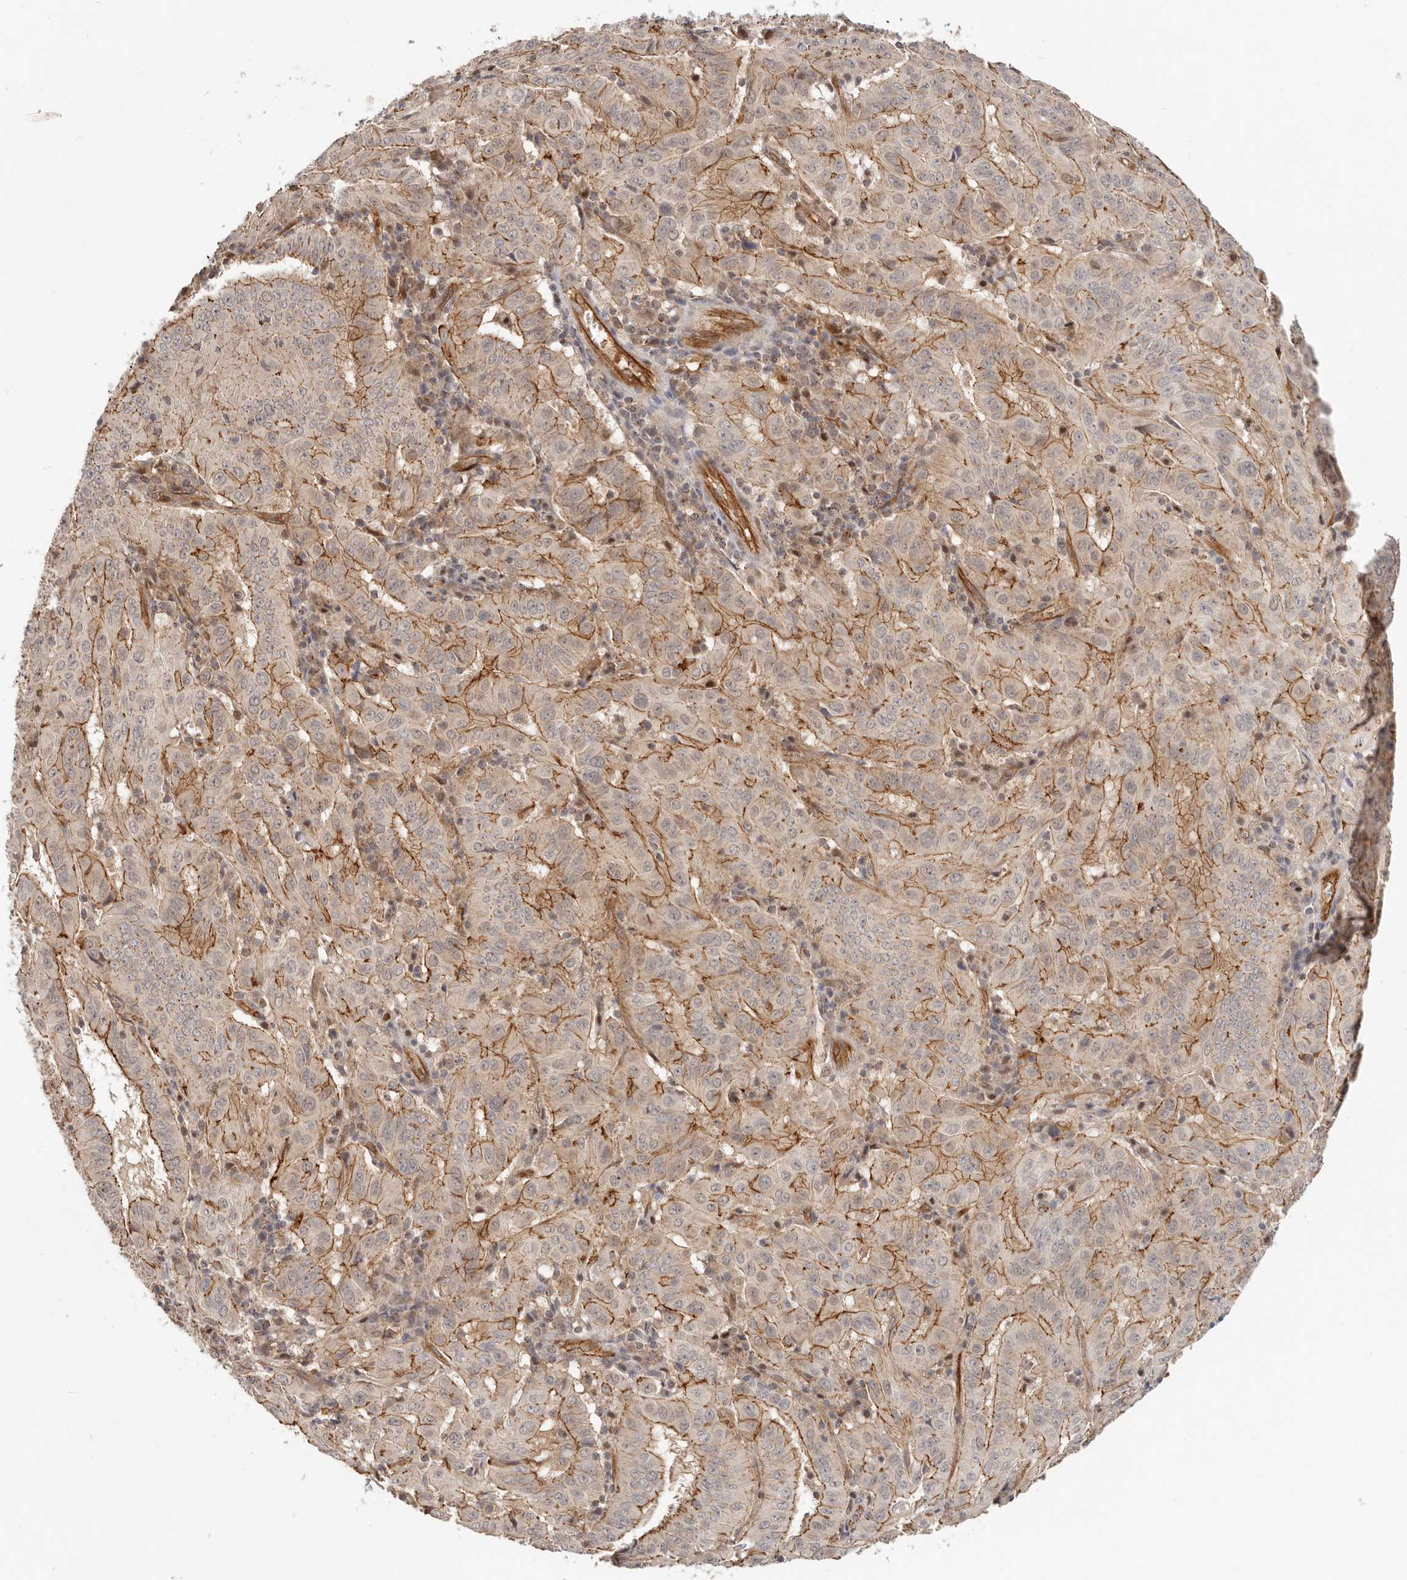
{"staining": {"intensity": "moderate", "quantity": ">75%", "location": "cytoplasmic/membranous"}, "tissue": "pancreatic cancer", "cell_type": "Tumor cells", "image_type": "cancer", "snomed": [{"axis": "morphology", "description": "Adenocarcinoma, NOS"}, {"axis": "topography", "description": "Pancreas"}], "caption": "Adenocarcinoma (pancreatic) stained for a protein (brown) shows moderate cytoplasmic/membranous positive expression in approximately >75% of tumor cells.", "gene": "USP49", "patient": {"sex": "male", "age": 63}}